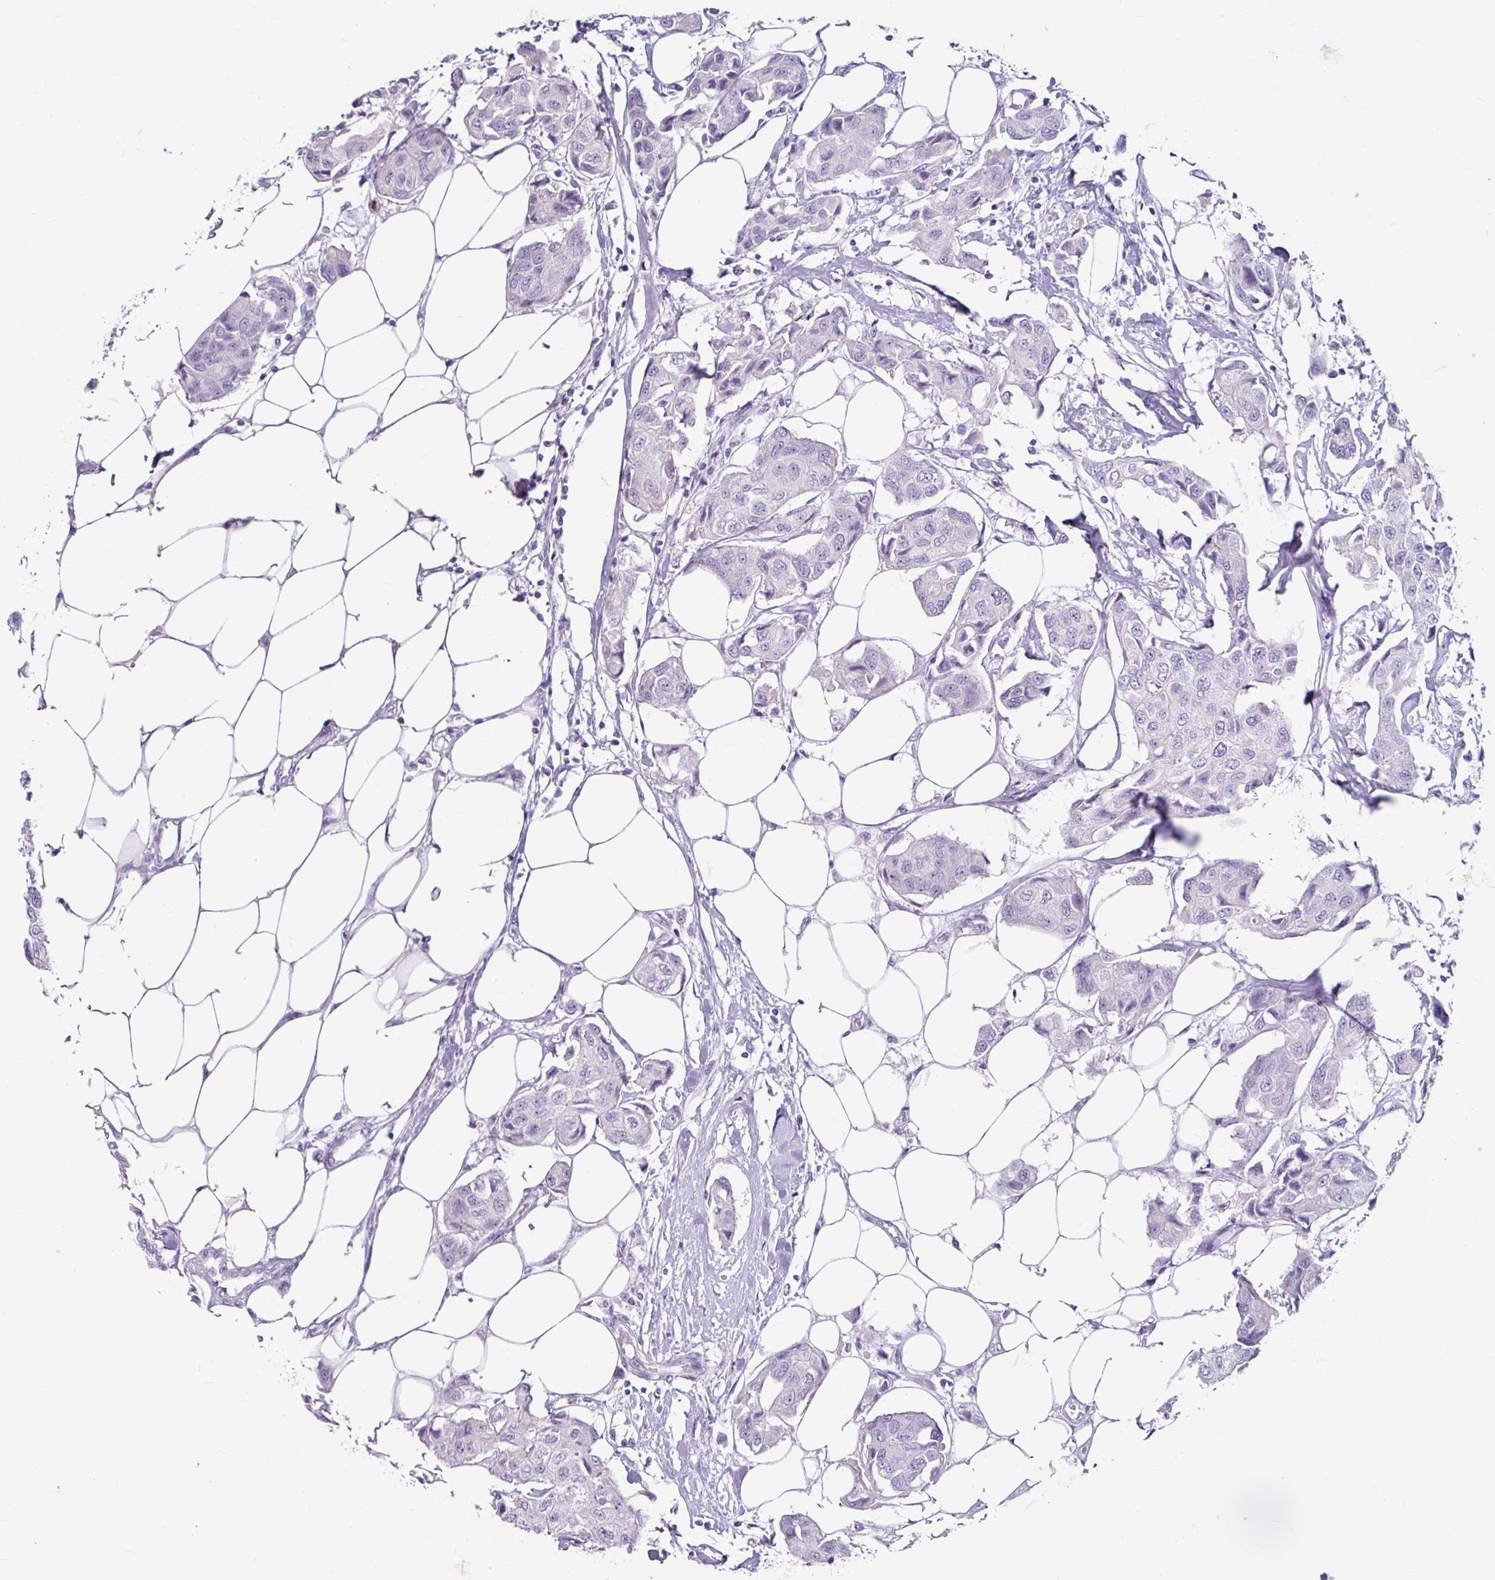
{"staining": {"intensity": "negative", "quantity": "none", "location": "none"}, "tissue": "breast cancer", "cell_type": "Tumor cells", "image_type": "cancer", "snomed": [{"axis": "morphology", "description": "Duct carcinoma"}, {"axis": "topography", "description": "Breast"}, {"axis": "topography", "description": "Lymph node"}], "caption": "Immunohistochemistry image of neoplastic tissue: human breast intraductal carcinoma stained with DAB (3,3'-diaminobenzidine) reveals no significant protein positivity in tumor cells.", "gene": "ANKRD1", "patient": {"sex": "female", "age": 80}}